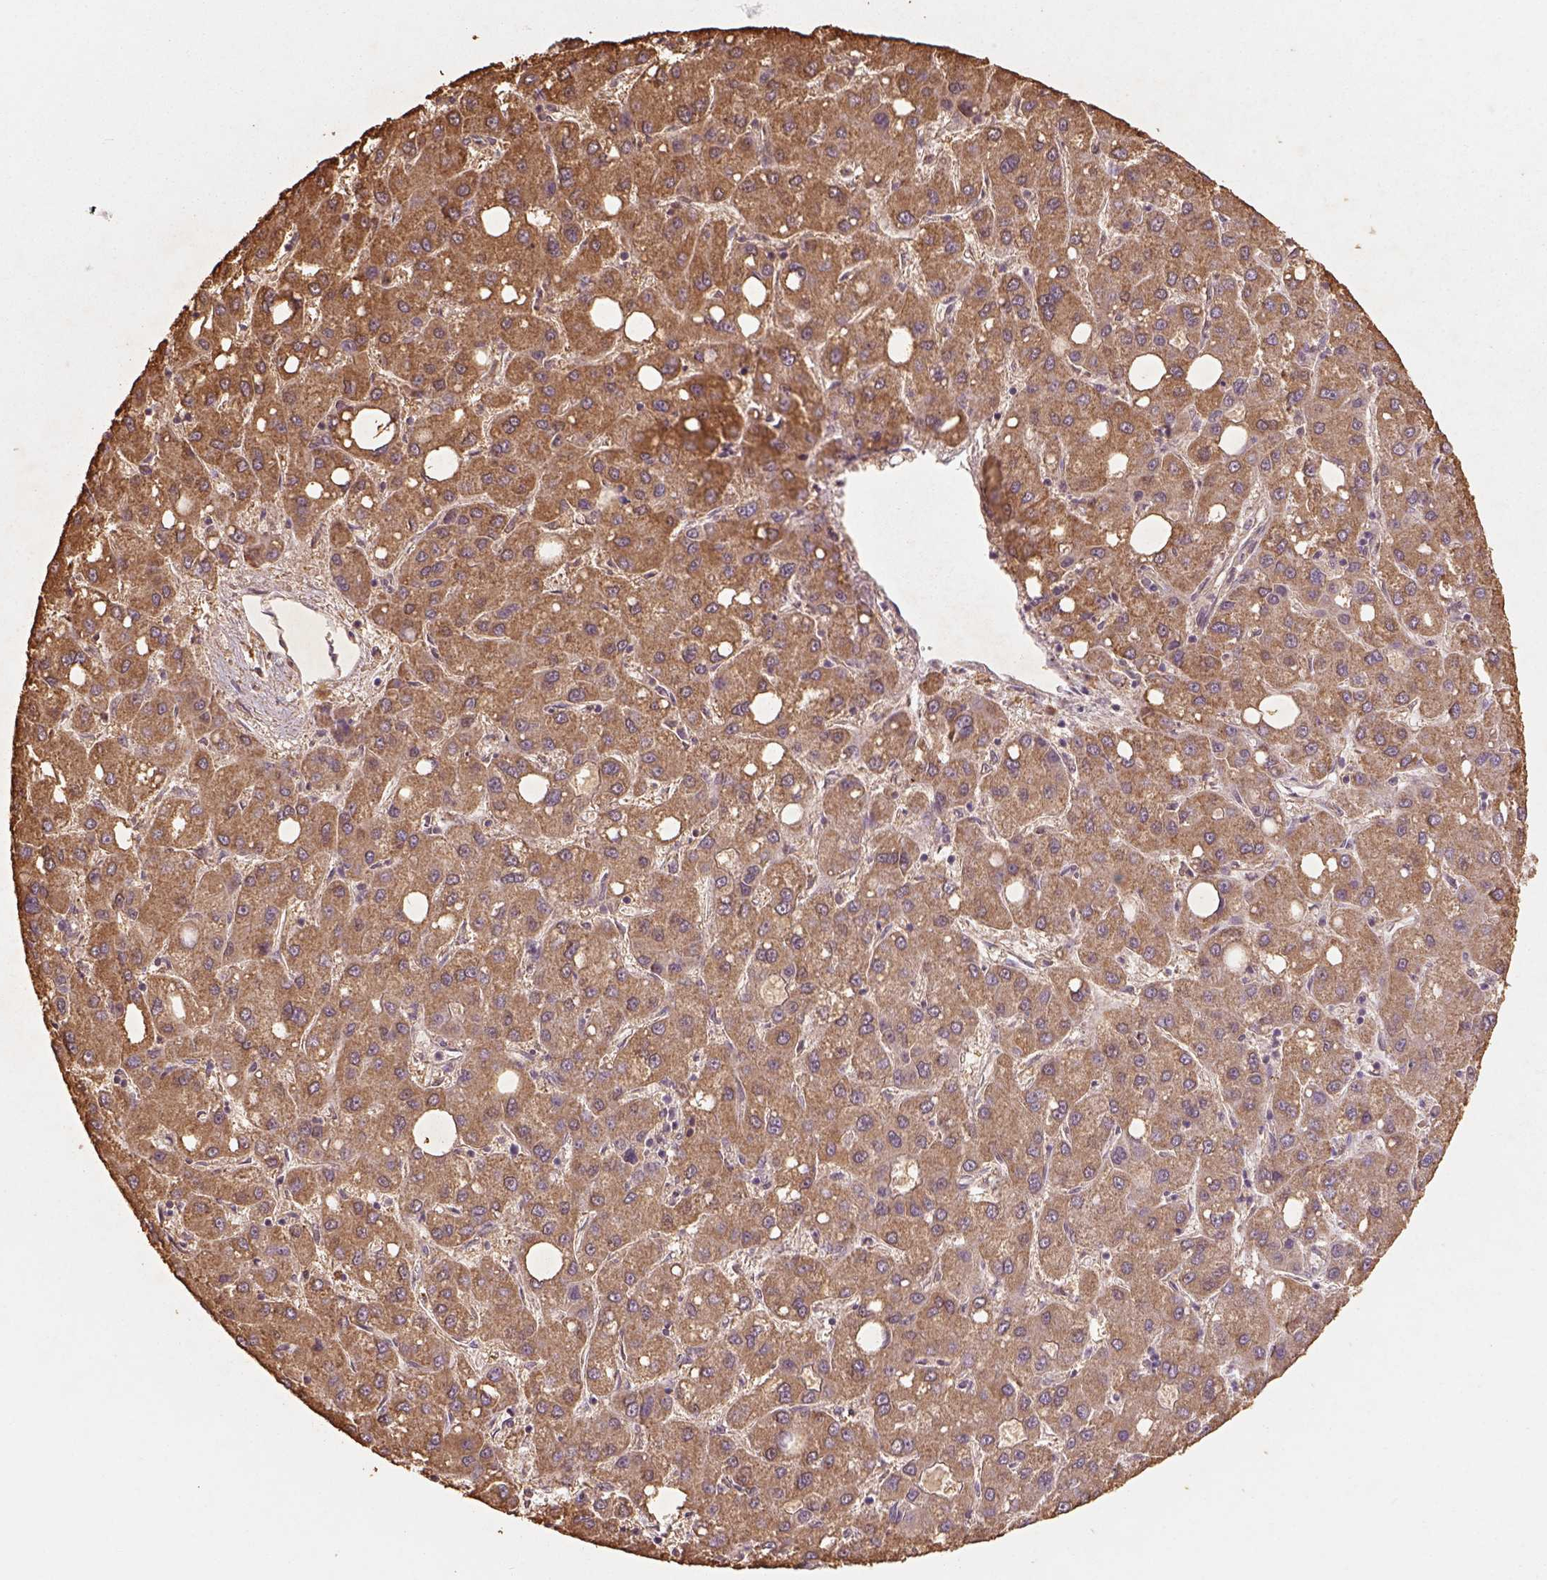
{"staining": {"intensity": "moderate", "quantity": ">75%", "location": "cytoplasmic/membranous"}, "tissue": "liver cancer", "cell_type": "Tumor cells", "image_type": "cancer", "snomed": [{"axis": "morphology", "description": "Carcinoma, Hepatocellular, NOS"}, {"axis": "topography", "description": "Liver"}], "caption": "A medium amount of moderate cytoplasmic/membranous expression is identified in about >75% of tumor cells in liver hepatocellular carcinoma tissue. (IHC, brightfield microscopy, high magnification).", "gene": "AP2B1", "patient": {"sex": "male", "age": 73}}